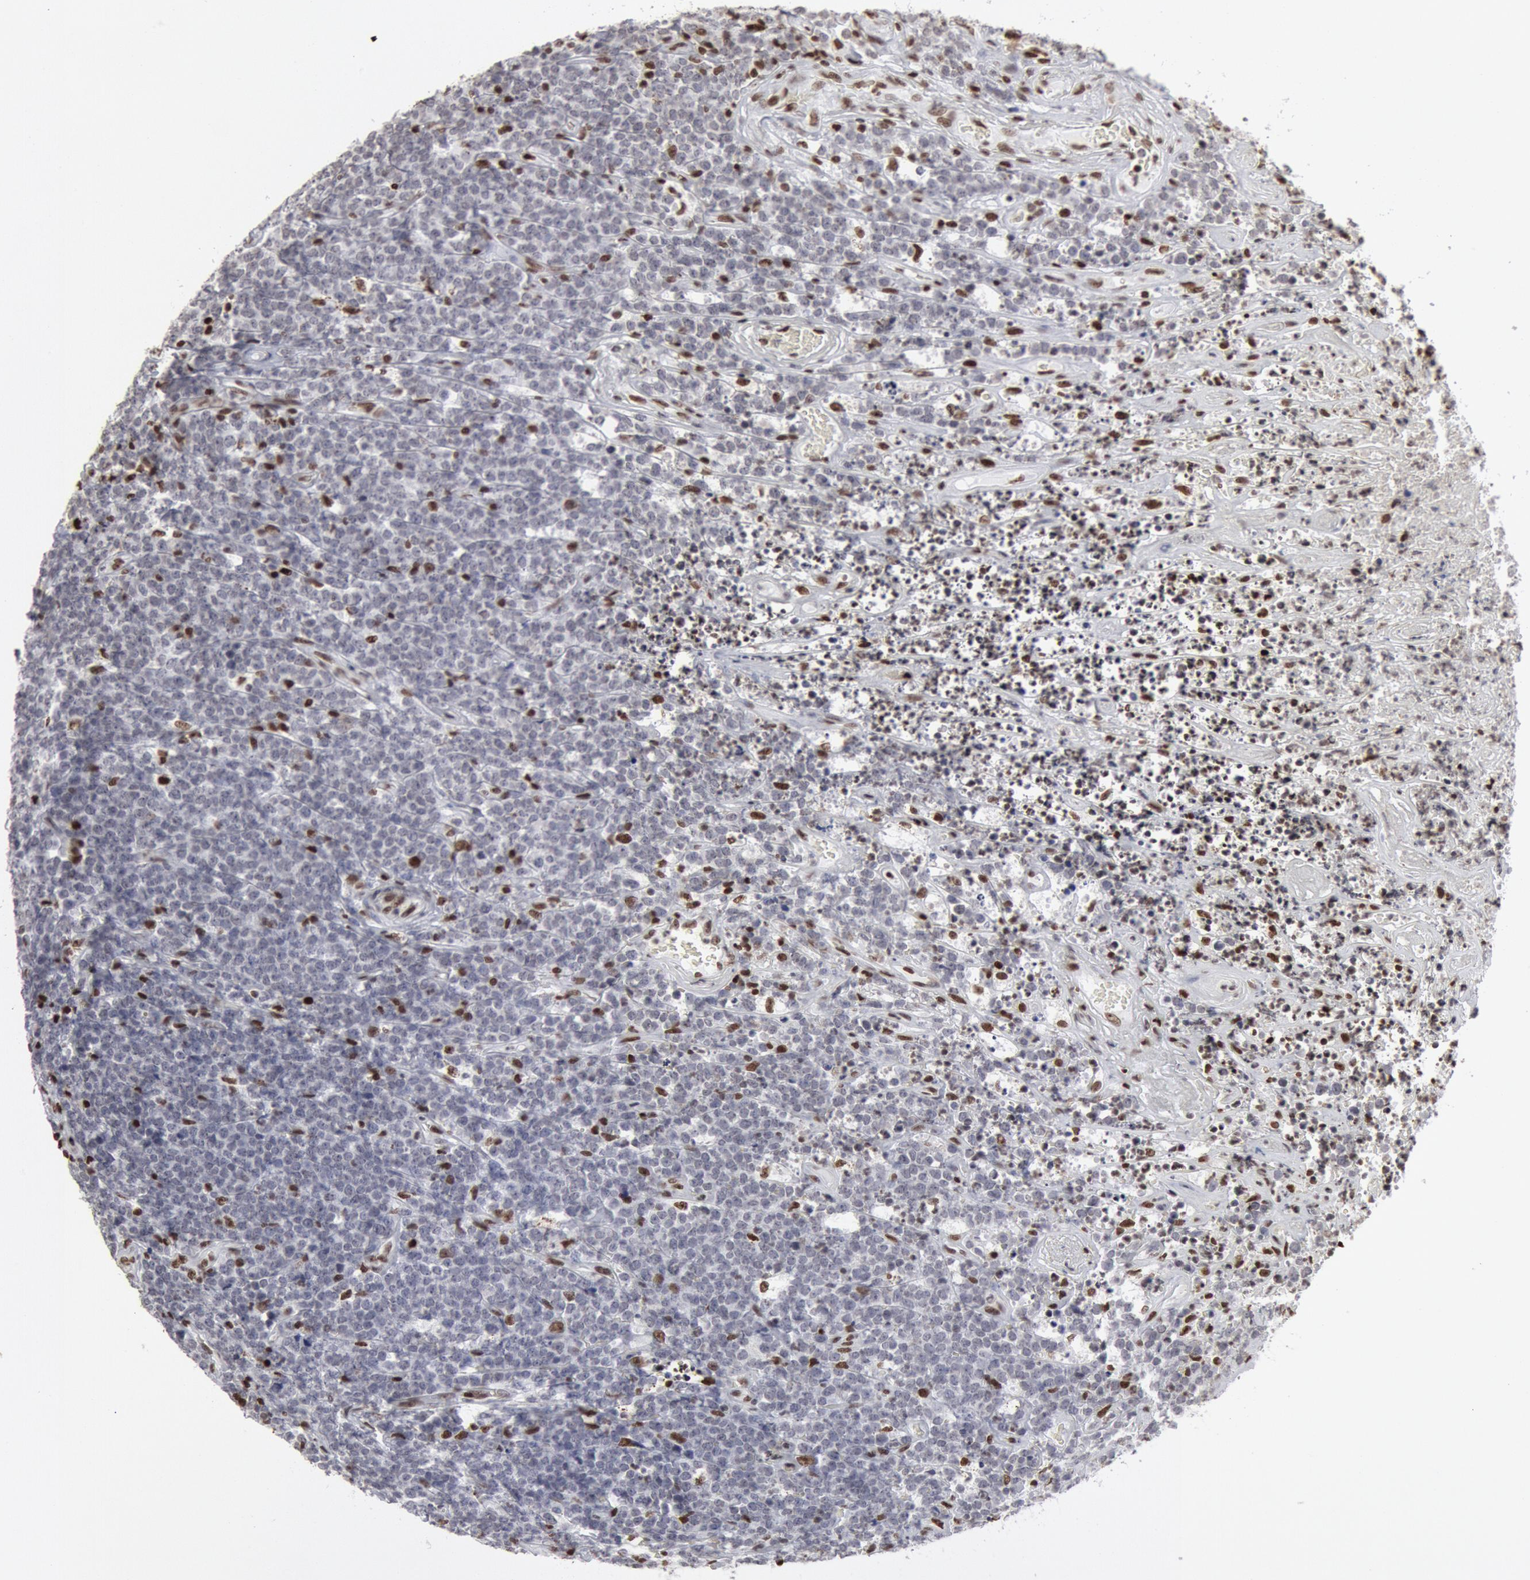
{"staining": {"intensity": "strong", "quantity": "<25%", "location": "nuclear"}, "tissue": "lymphoma", "cell_type": "Tumor cells", "image_type": "cancer", "snomed": [{"axis": "morphology", "description": "Malignant lymphoma, non-Hodgkin's type, High grade"}, {"axis": "topography", "description": "Small intestine"}, {"axis": "topography", "description": "Colon"}], "caption": "Approximately <25% of tumor cells in high-grade malignant lymphoma, non-Hodgkin's type demonstrate strong nuclear protein staining as visualized by brown immunohistochemical staining.", "gene": "SUB1", "patient": {"sex": "male", "age": 8}}